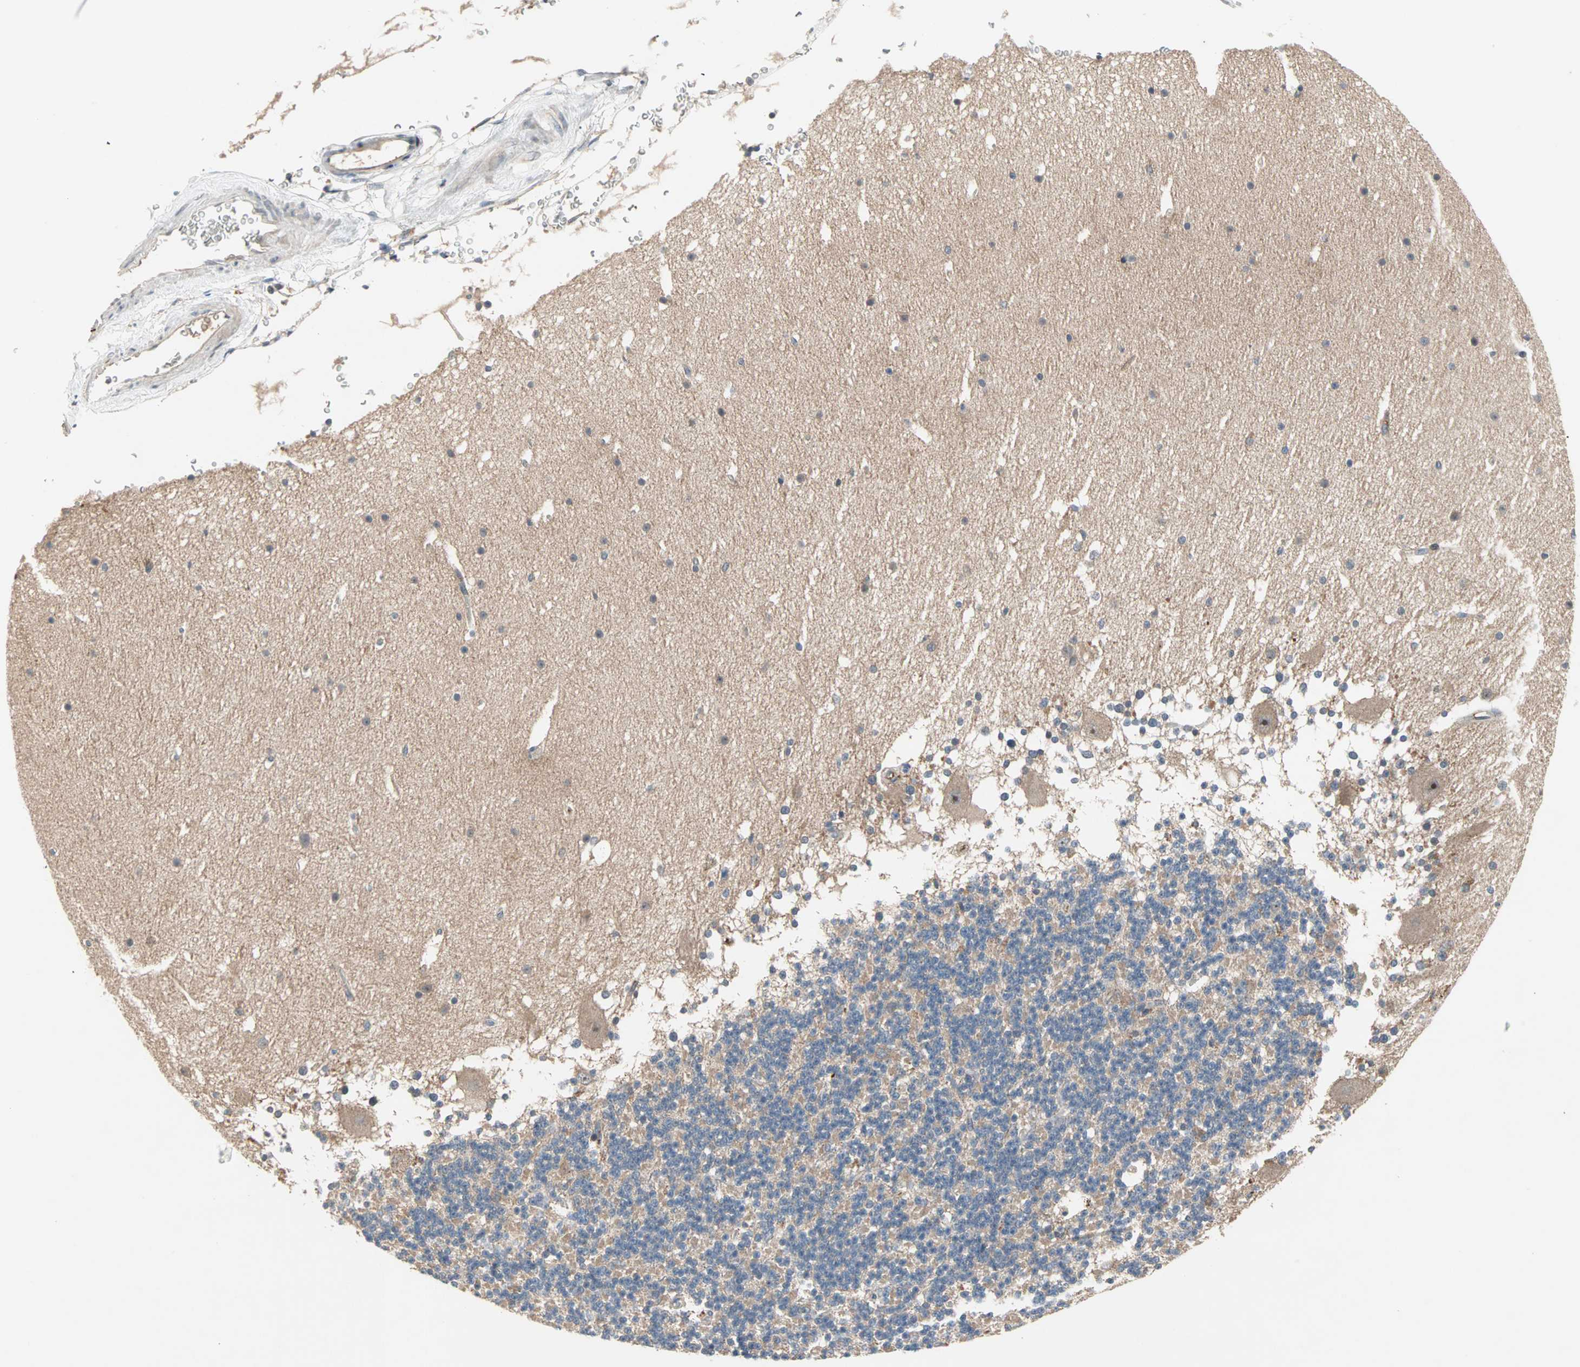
{"staining": {"intensity": "weak", "quantity": ">75%", "location": "cytoplasmic/membranous"}, "tissue": "cerebellum", "cell_type": "Cells in granular layer", "image_type": "normal", "snomed": [{"axis": "morphology", "description": "Normal tissue, NOS"}, {"axis": "topography", "description": "Cerebellum"}], "caption": "Immunohistochemistry (IHC) (DAB) staining of unremarkable cerebellum displays weak cytoplasmic/membranous protein expression in approximately >75% of cells in granular layer. (brown staining indicates protein expression, while blue staining denotes nuclei).", "gene": "PROS1", "patient": {"sex": "female", "age": 19}}